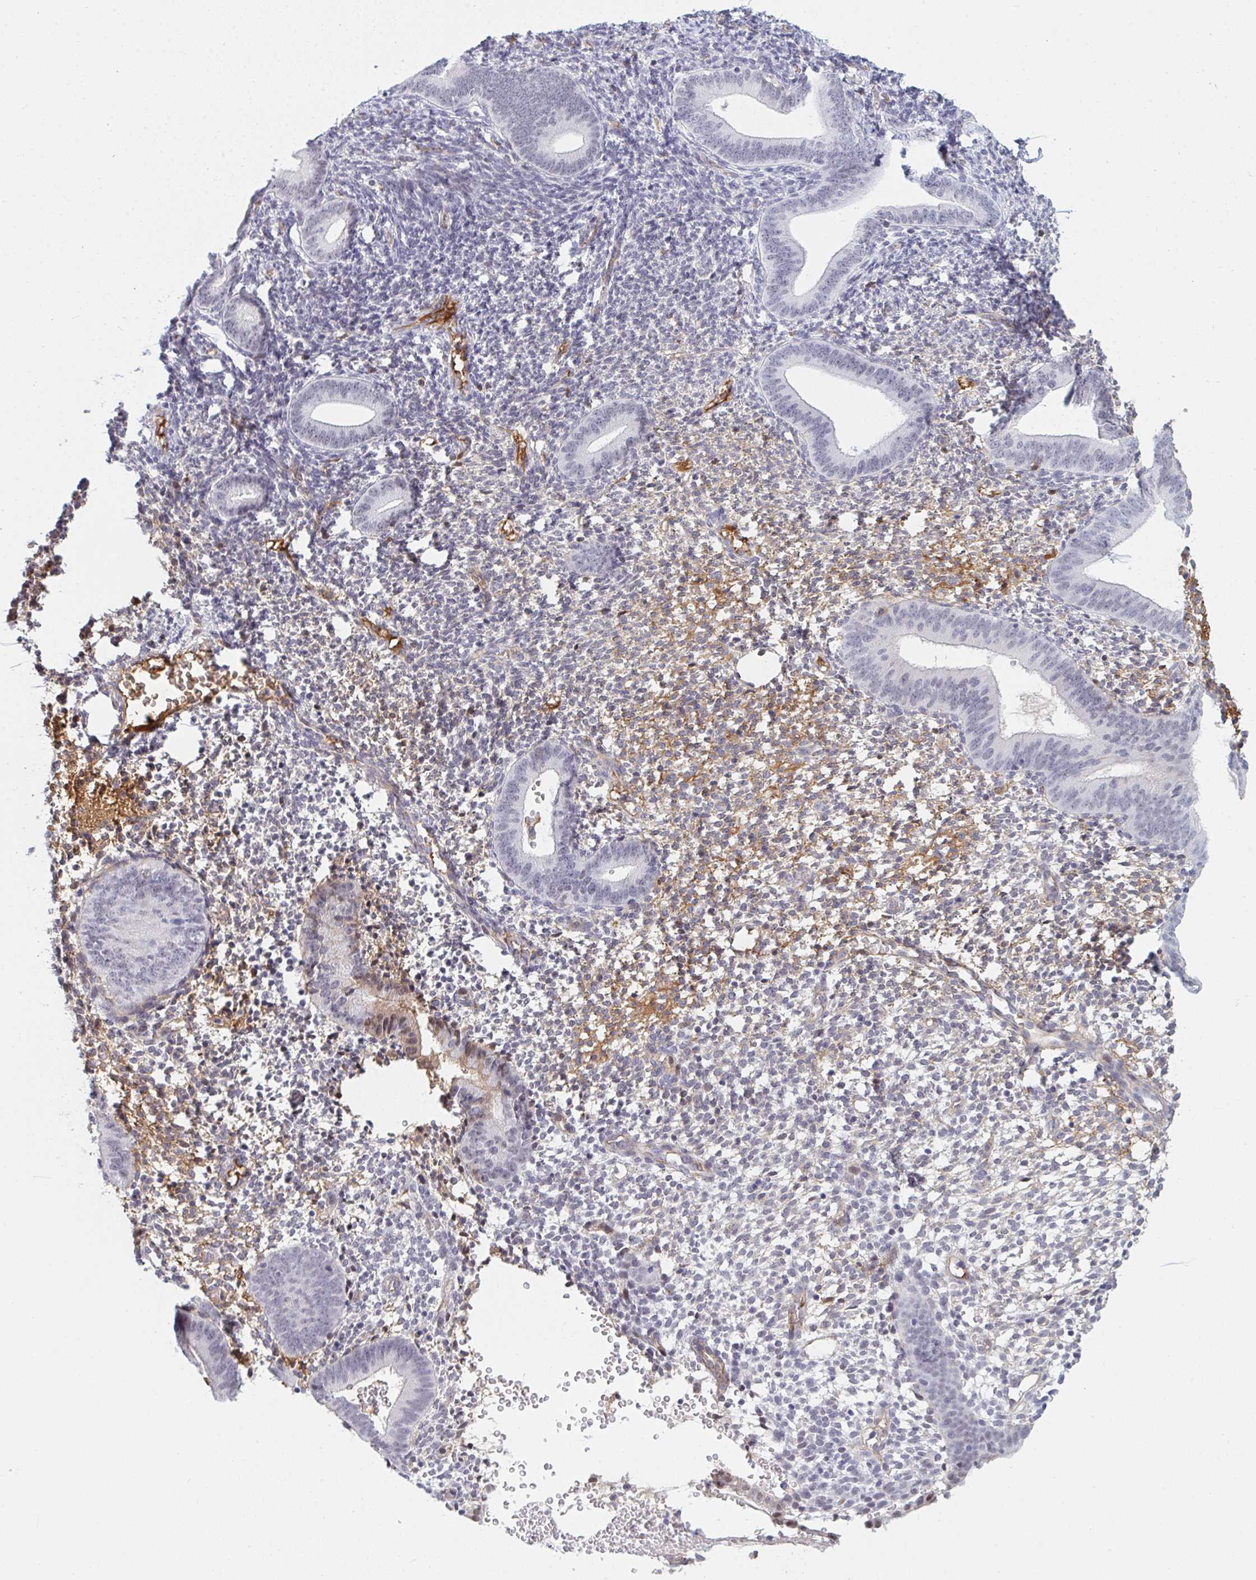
{"staining": {"intensity": "negative", "quantity": "none", "location": "none"}, "tissue": "endometrium", "cell_type": "Cells in endometrial stroma", "image_type": "normal", "snomed": [{"axis": "morphology", "description": "Normal tissue, NOS"}, {"axis": "topography", "description": "Endometrium"}], "caption": "Cells in endometrial stroma show no significant protein expression in benign endometrium. (Brightfield microscopy of DAB immunohistochemistry at high magnification).", "gene": "DSCAML1", "patient": {"sex": "female", "age": 40}}